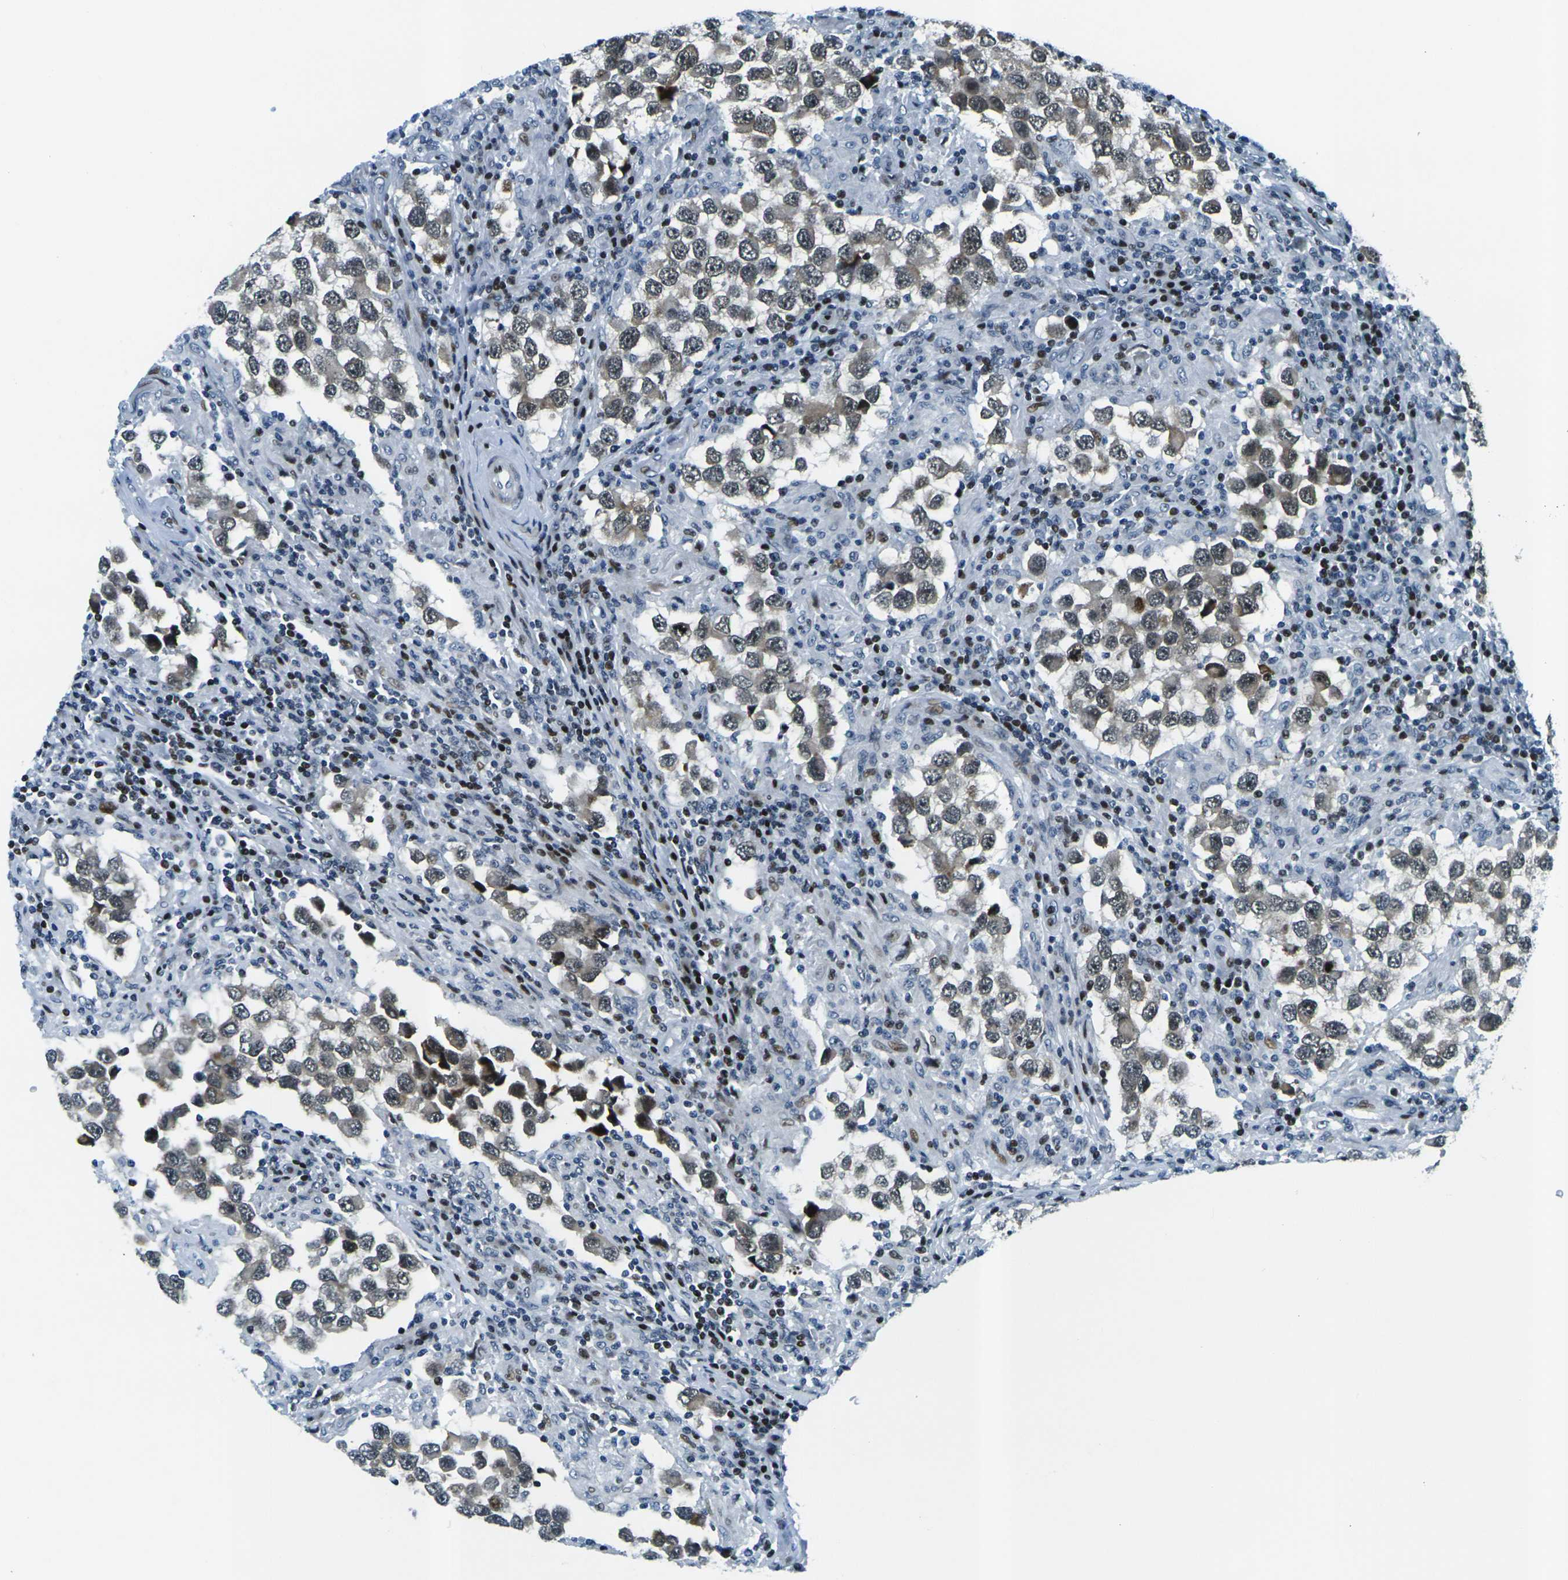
{"staining": {"intensity": "weak", "quantity": "25%-75%", "location": "cytoplasmic/membranous,nuclear"}, "tissue": "testis cancer", "cell_type": "Tumor cells", "image_type": "cancer", "snomed": [{"axis": "morphology", "description": "Carcinoma, Embryonal, NOS"}, {"axis": "topography", "description": "Testis"}], "caption": "IHC of human testis cancer (embryonal carcinoma) exhibits low levels of weak cytoplasmic/membranous and nuclear positivity in about 25%-75% of tumor cells.", "gene": "H3-3A", "patient": {"sex": "male", "age": 21}}